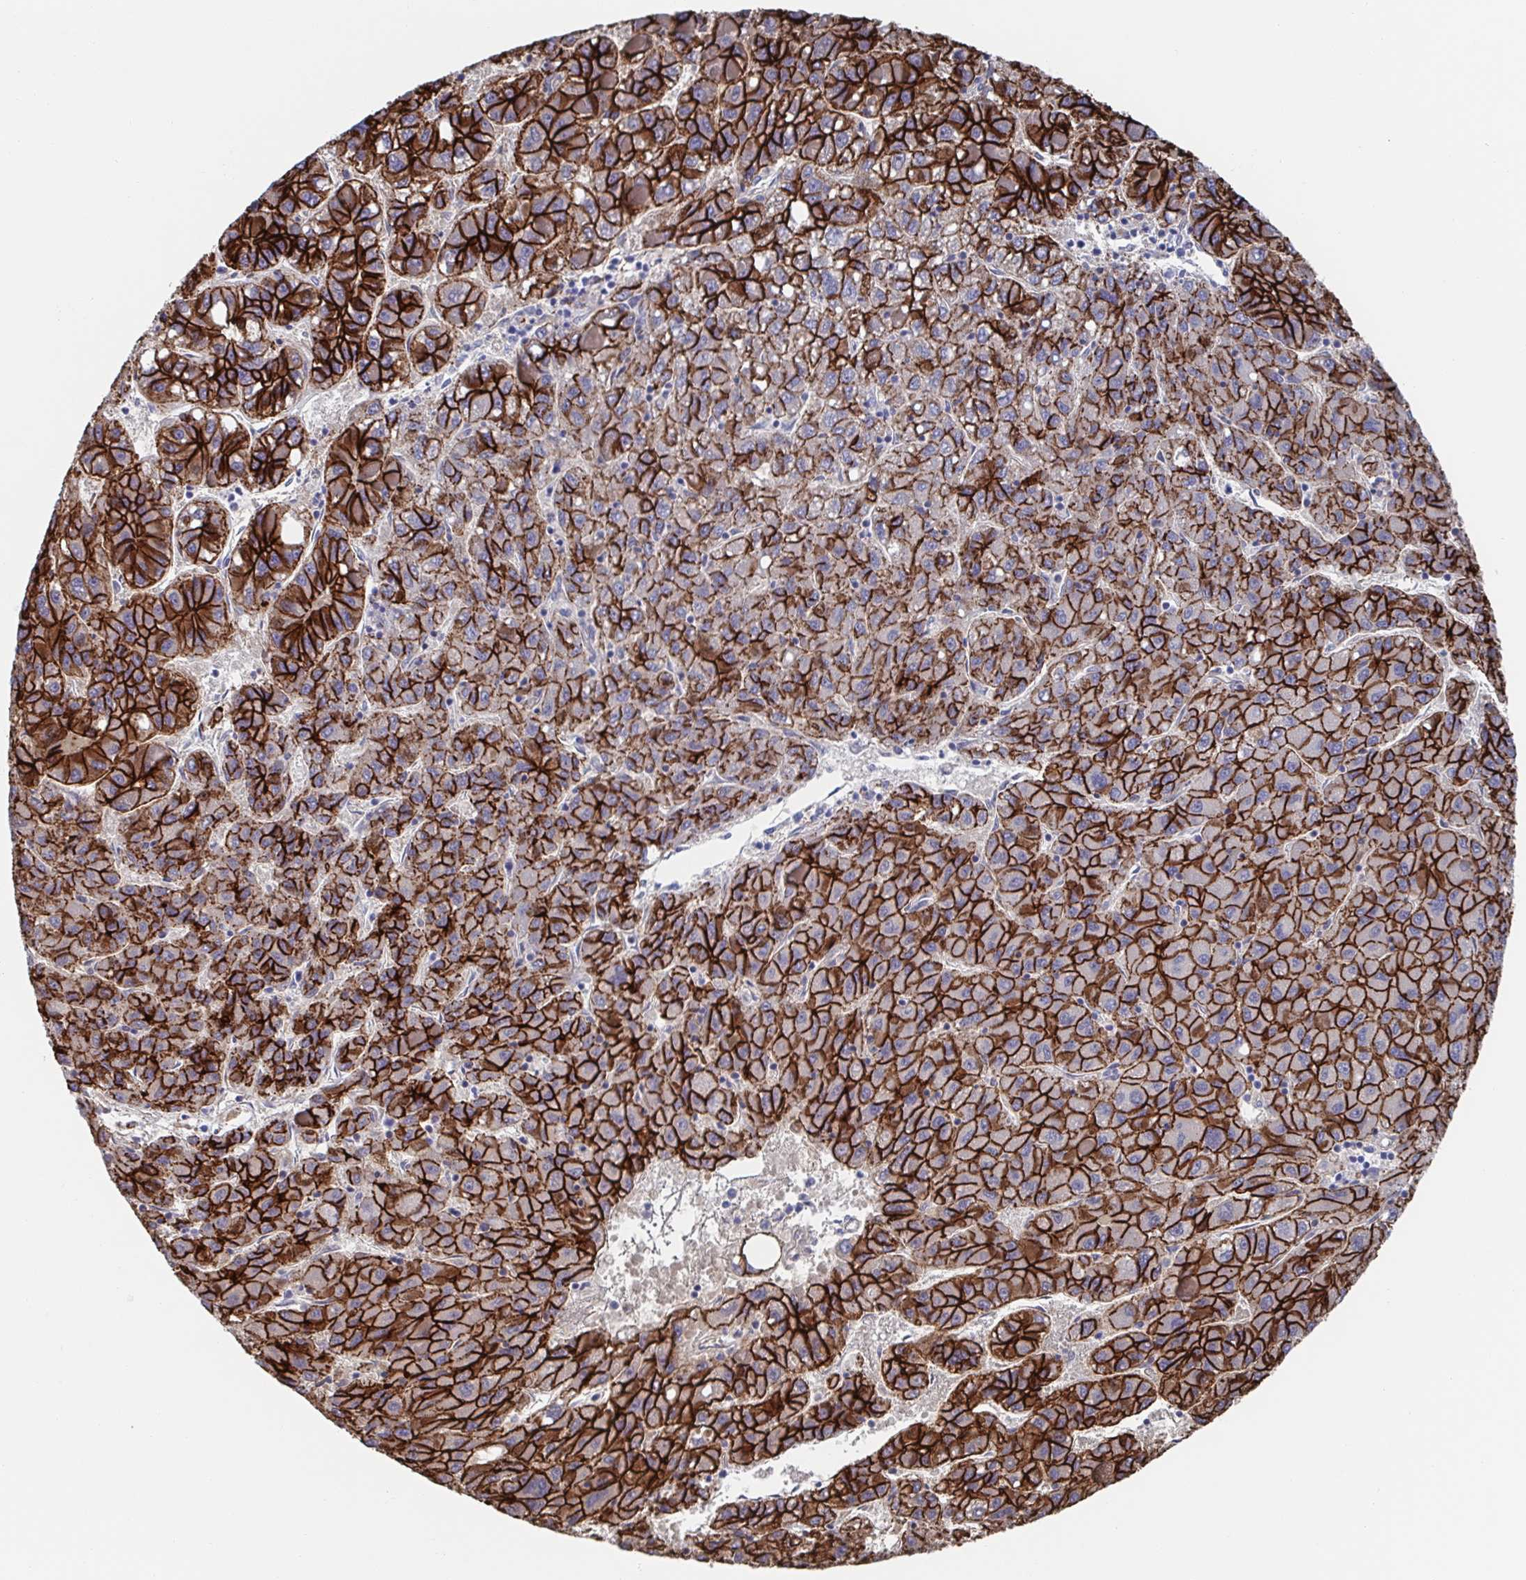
{"staining": {"intensity": "strong", "quantity": ">75%", "location": "cytoplasmic/membranous"}, "tissue": "liver cancer", "cell_type": "Tumor cells", "image_type": "cancer", "snomed": [{"axis": "morphology", "description": "Carcinoma, Hepatocellular, NOS"}, {"axis": "topography", "description": "Liver"}], "caption": "Liver hepatocellular carcinoma stained for a protein reveals strong cytoplasmic/membranous positivity in tumor cells.", "gene": "CDH2", "patient": {"sex": "female", "age": 82}}